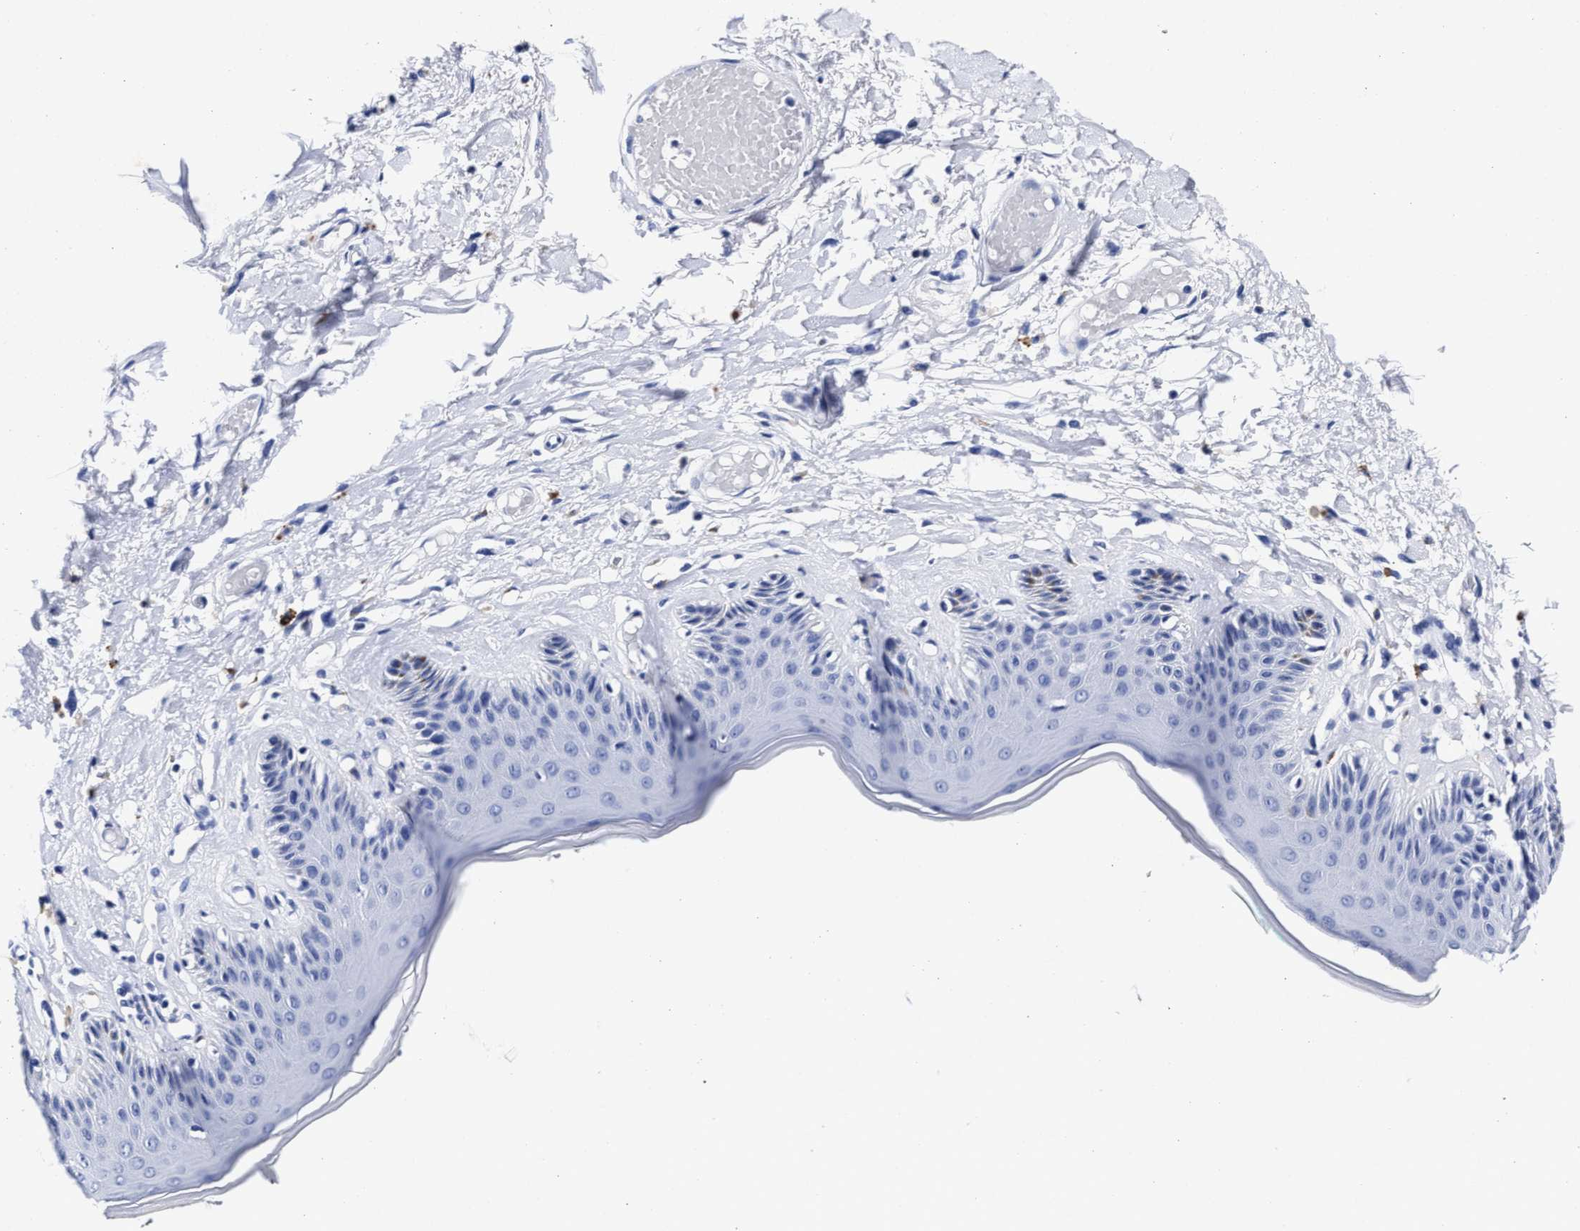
{"staining": {"intensity": "weak", "quantity": "<25%", "location": "cytoplasmic/membranous"}, "tissue": "skin", "cell_type": "Epidermal cells", "image_type": "normal", "snomed": [{"axis": "morphology", "description": "Normal tissue, NOS"}, {"axis": "topography", "description": "Vulva"}], "caption": "DAB (3,3'-diaminobenzidine) immunohistochemical staining of unremarkable skin exhibits no significant positivity in epidermal cells. (DAB immunohistochemistry, high magnification).", "gene": "LRRC8E", "patient": {"sex": "female", "age": 73}}